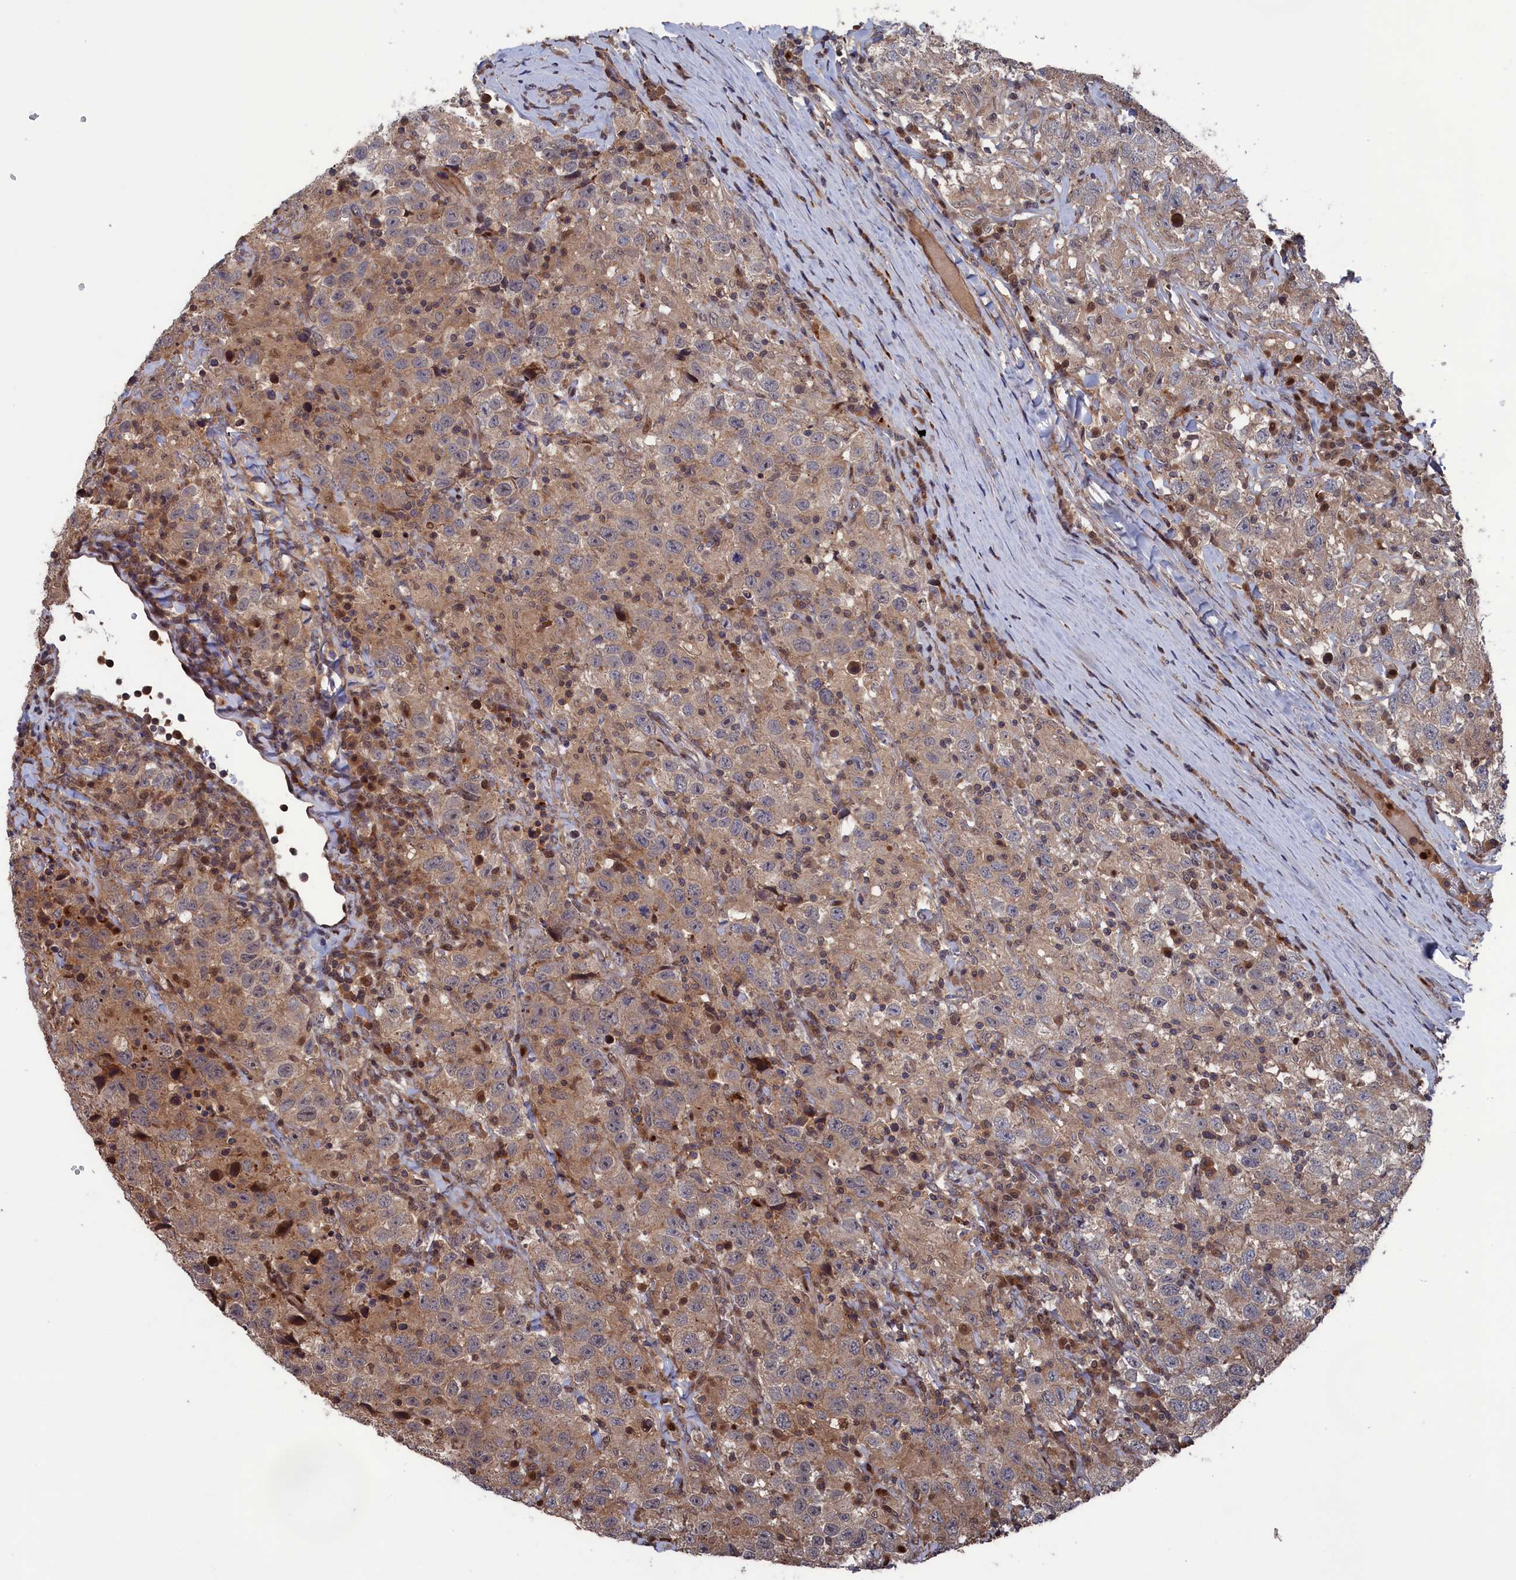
{"staining": {"intensity": "weak", "quantity": "<25%", "location": "cytoplasmic/membranous"}, "tissue": "testis cancer", "cell_type": "Tumor cells", "image_type": "cancer", "snomed": [{"axis": "morphology", "description": "Seminoma, NOS"}, {"axis": "topography", "description": "Testis"}], "caption": "Protein analysis of testis cancer (seminoma) displays no significant expression in tumor cells.", "gene": "PLA2G15", "patient": {"sex": "male", "age": 41}}